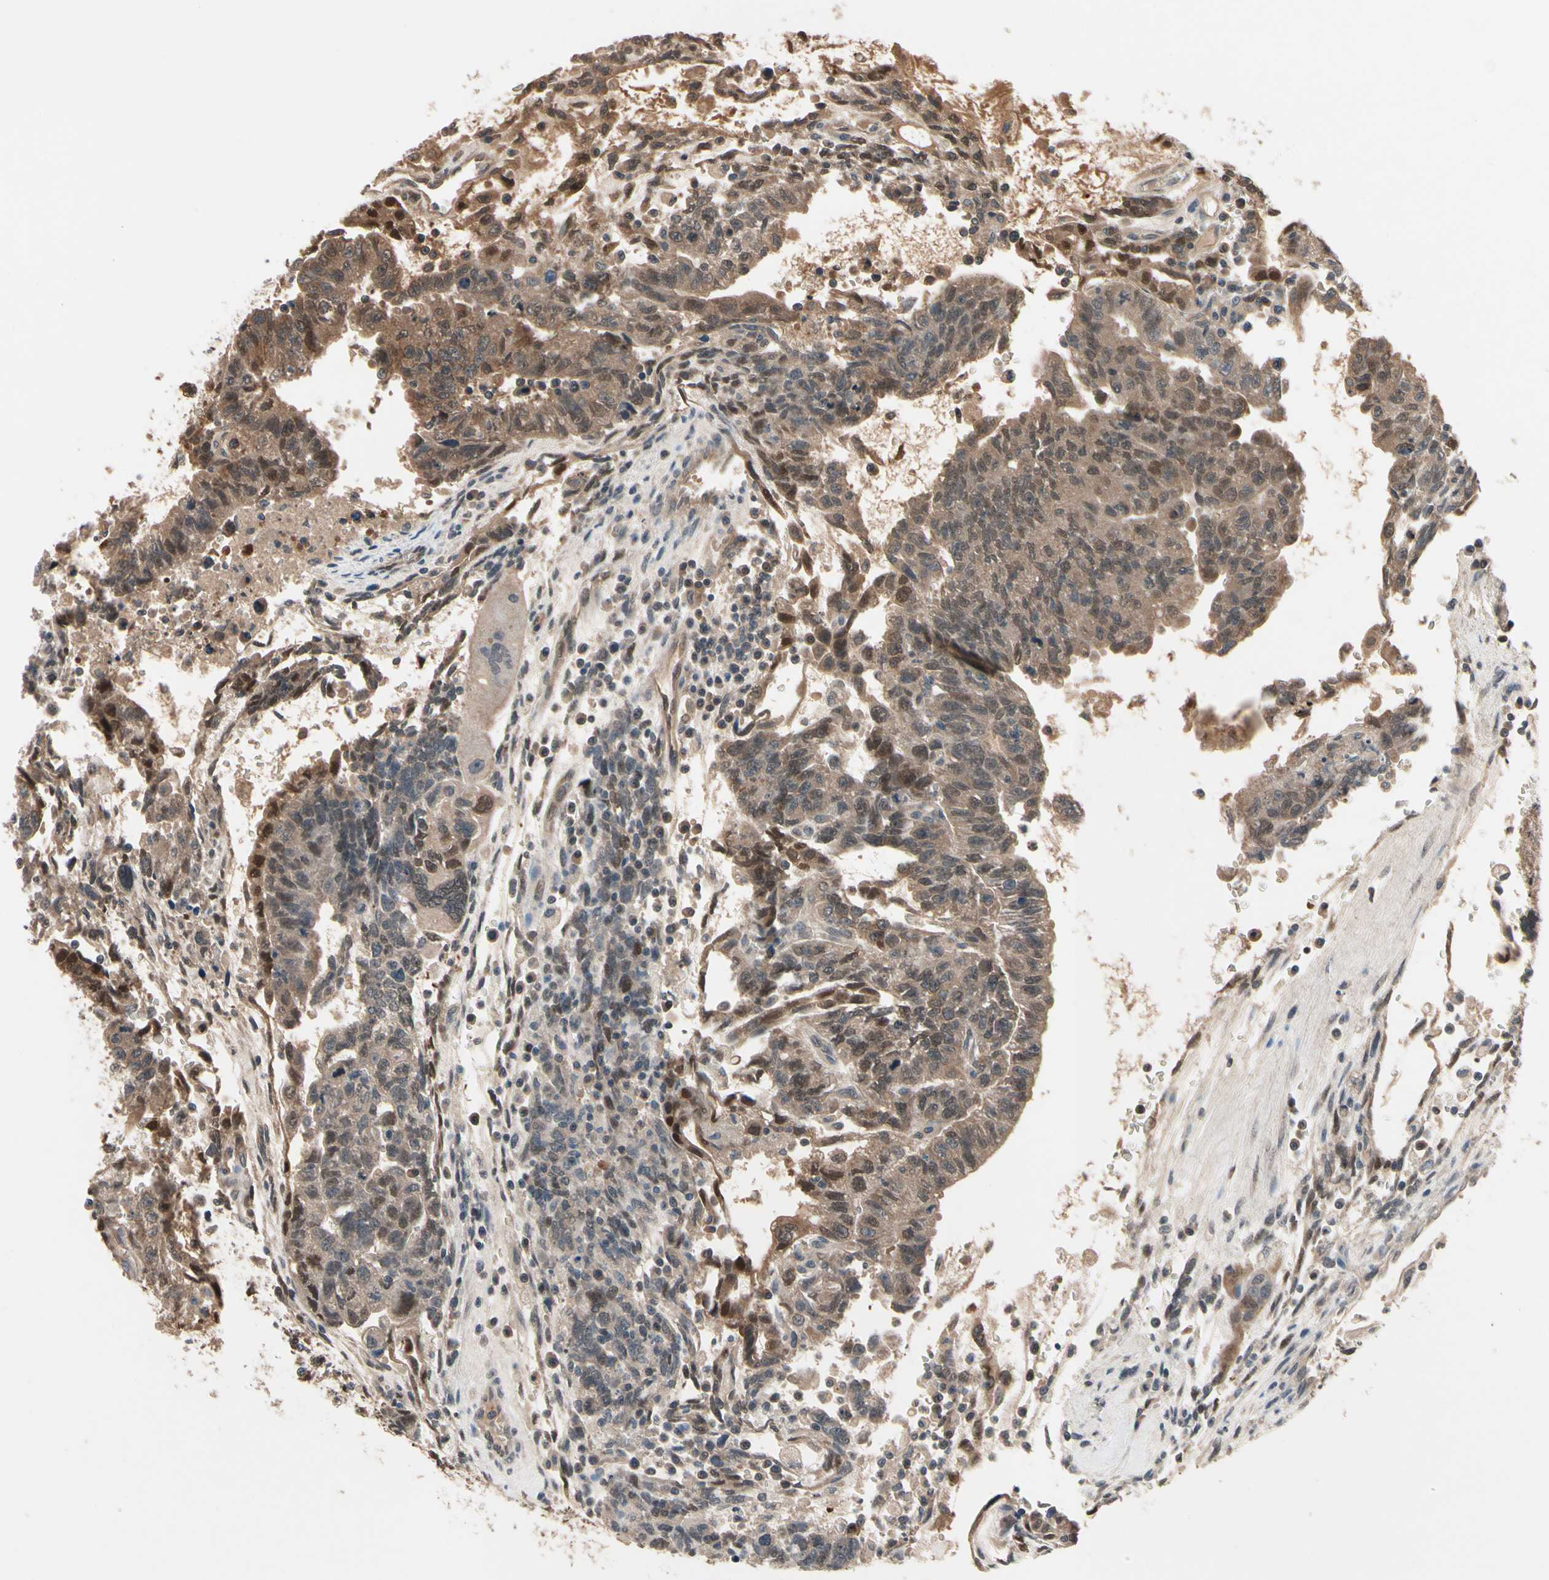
{"staining": {"intensity": "moderate", "quantity": ">75%", "location": "cytoplasmic/membranous"}, "tissue": "testis cancer", "cell_type": "Tumor cells", "image_type": "cancer", "snomed": [{"axis": "morphology", "description": "Seminoma, NOS"}, {"axis": "morphology", "description": "Carcinoma, Embryonal, NOS"}, {"axis": "topography", "description": "Testis"}], "caption": "A brown stain highlights moderate cytoplasmic/membranous staining of a protein in human seminoma (testis) tumor cells.", "gene": "PRDX6", "patient": {"sex": "male", "age": 52}}